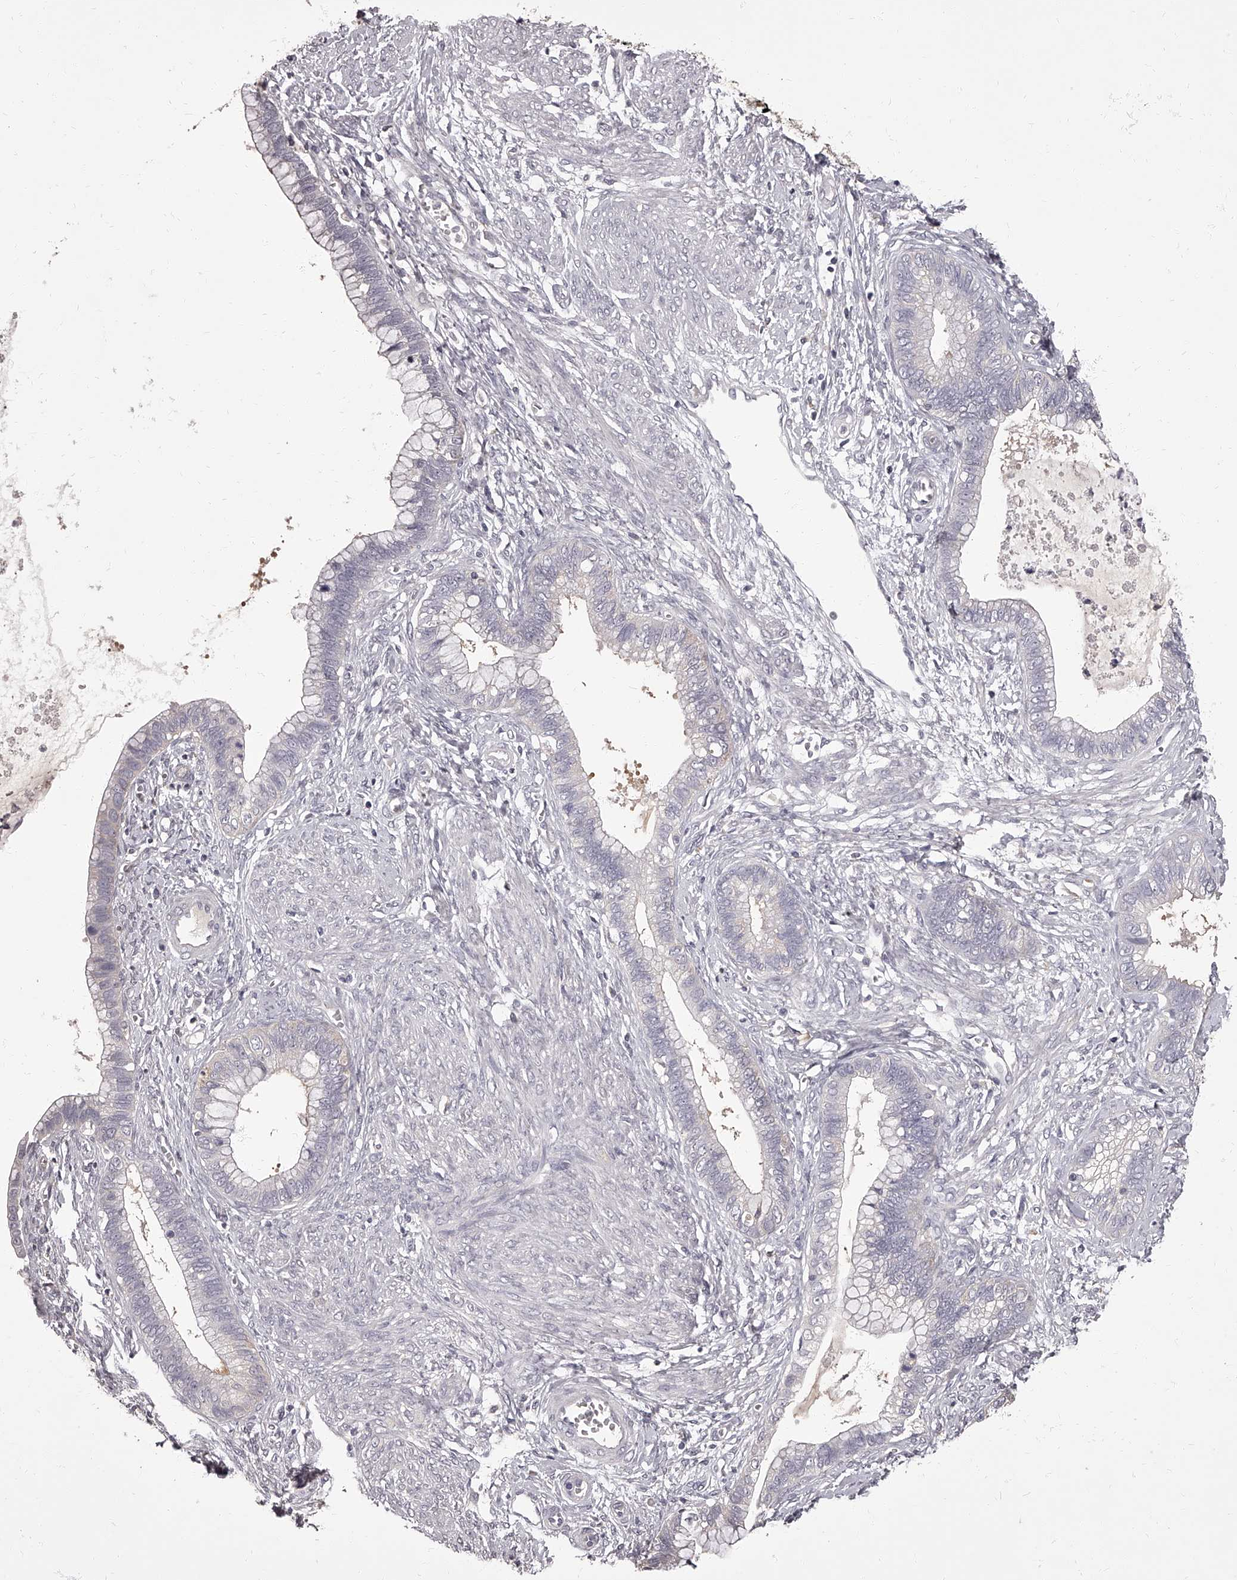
{"staining": {"intensity": "weak", "quantity": "<25%", "location": "cytoplasmic/membranous"}, "tissue": "cervical cancer", "cell_type": "Tumor cells", "image_type": "cancer", "snomed": [{"axis": "morphology", "description": "Adenocarcinoma, NOS"}, {"axis": "topography", "description": "Cervix"}], "caption": "Cervical adenocarcinoma stained for a protein using immunohistochemistry reveals no staining tumor cells.", "gene": "APEH", "patient": {"sex": "female", "age": 44}}